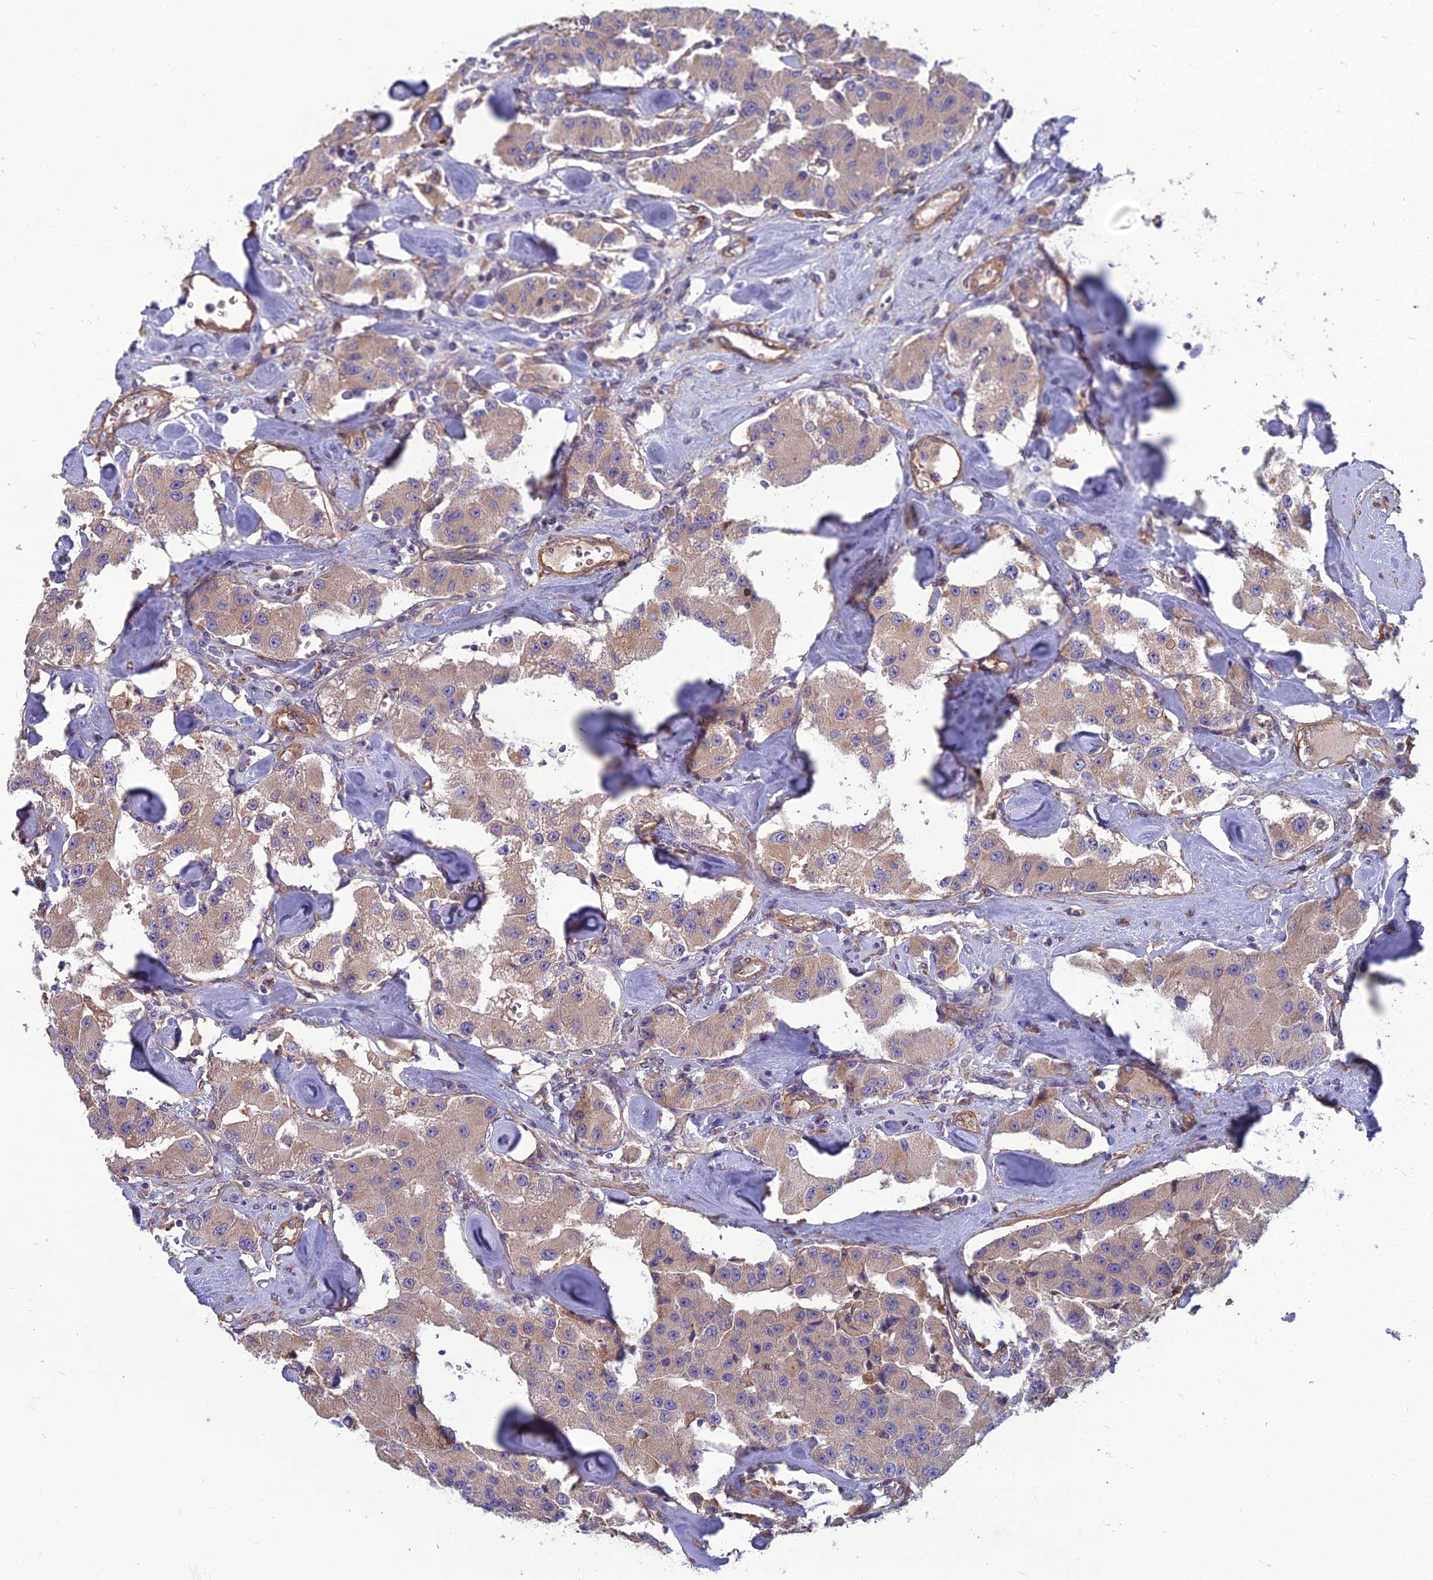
{"staining": {"intensity": "weak", "quantity": ">75%", "location": "cytoplasmic/membranous"}, "tissue": "carcinoid", "cell_type": "Tumor cells", "image_type": "cancer", "snomed": [{"axis": "morphology", "description": "Carcinoid, malignant, NOS"}, {"axis": "topography", "description": "Pancreas"}], "caption": "Protein expression analysis of carcinoid demonstrates weak cytoplasmic/membranous expression in approximately >75% of tumor cells.", "gene": "WDR24", "patient": {"sex": "male", "age": 41}}